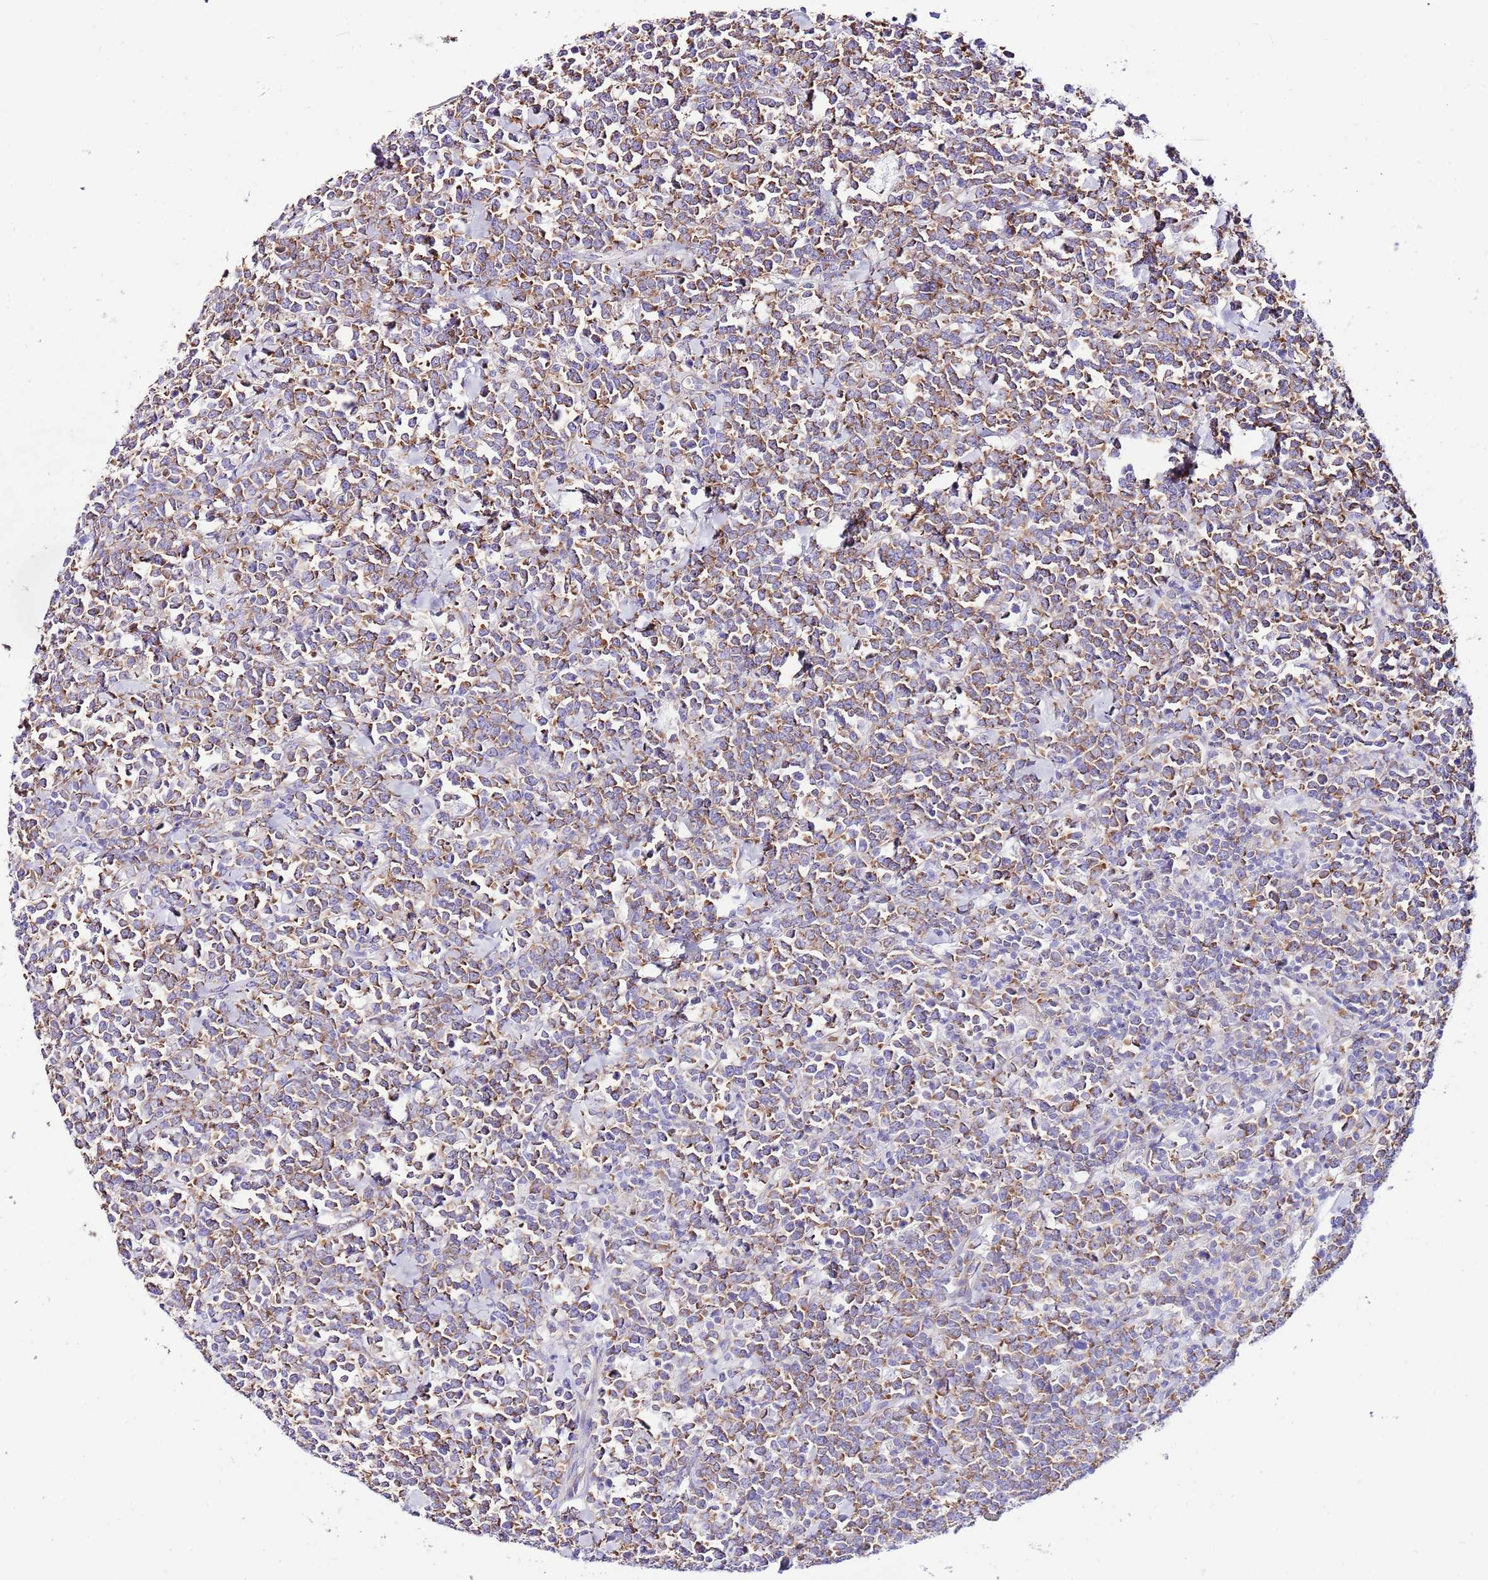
{"staining": {"intensity": "moderate", "quantity": ">75%", "location": "cytoplasmic/membranous"}, "tissue": "lymphoma", "cell_type": "Tumor cells", "image_type": "cancer", "snomed": [{"axis": "morphology", "description": "Malignant lymphoma, non-Hodgkin's type, High grade"}, {"axis": "topography", "description": "Small intestine"}, {"axis": "topography", "description": "Colon"}], "caption": "Immunohistochemistry image of human lymphoma stained for a protein (brown), which demonstrates medium levels of moderate cytoplasmic/membranous positivity in about >75% of tumor cells.", "gene": "RPS10", "patient": {"sex": "male", "age": 8}}